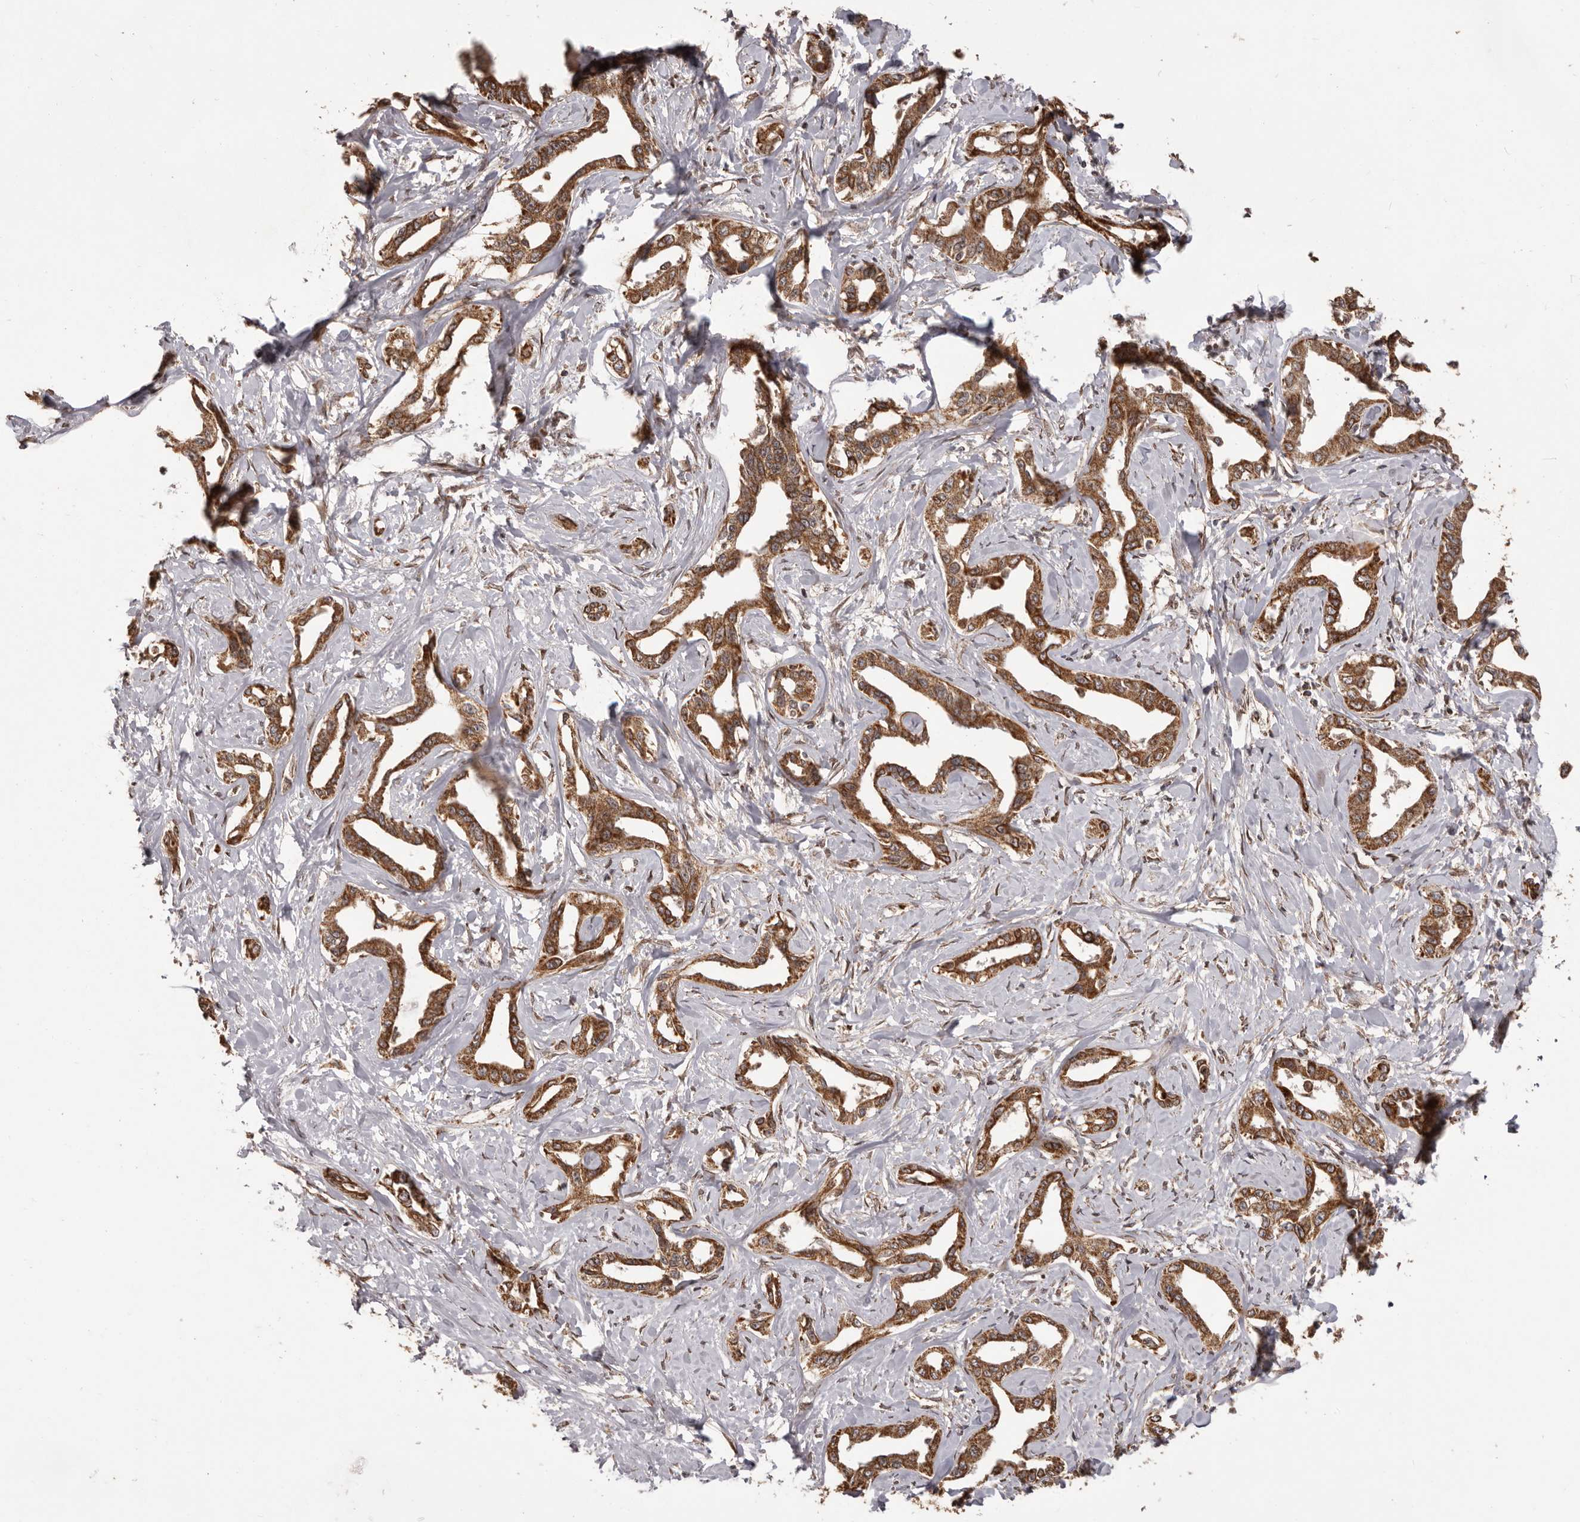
{"staining": {"intensity": "strong", "quantity": ">75%", "location": "cytoplasmic/membranous"}, "tissue": "liver cancer", "cell_type": "Tumor cells", "image_type": "cancer", "snomed": [{"axis": "morphology", "description": "Cholangiocarcinoma"}, {"axis": "topography", "description": "Liver"}], "caption": "High-magnification brightfield microscopy of cholangiocarcinoma (liver) stained with DAB (3,3'-diaminobenzidine) (brown) and counterstained with hematoxylin (blue). tumor cells exhibit strong cytoplasmic/membranous positivity is present in approximately>75% of cells. (DAB = brown stain, brightfield microscopy at high magnification).", "gene": "CHRM2", "patient": {"sex": "male", "age": 59}}